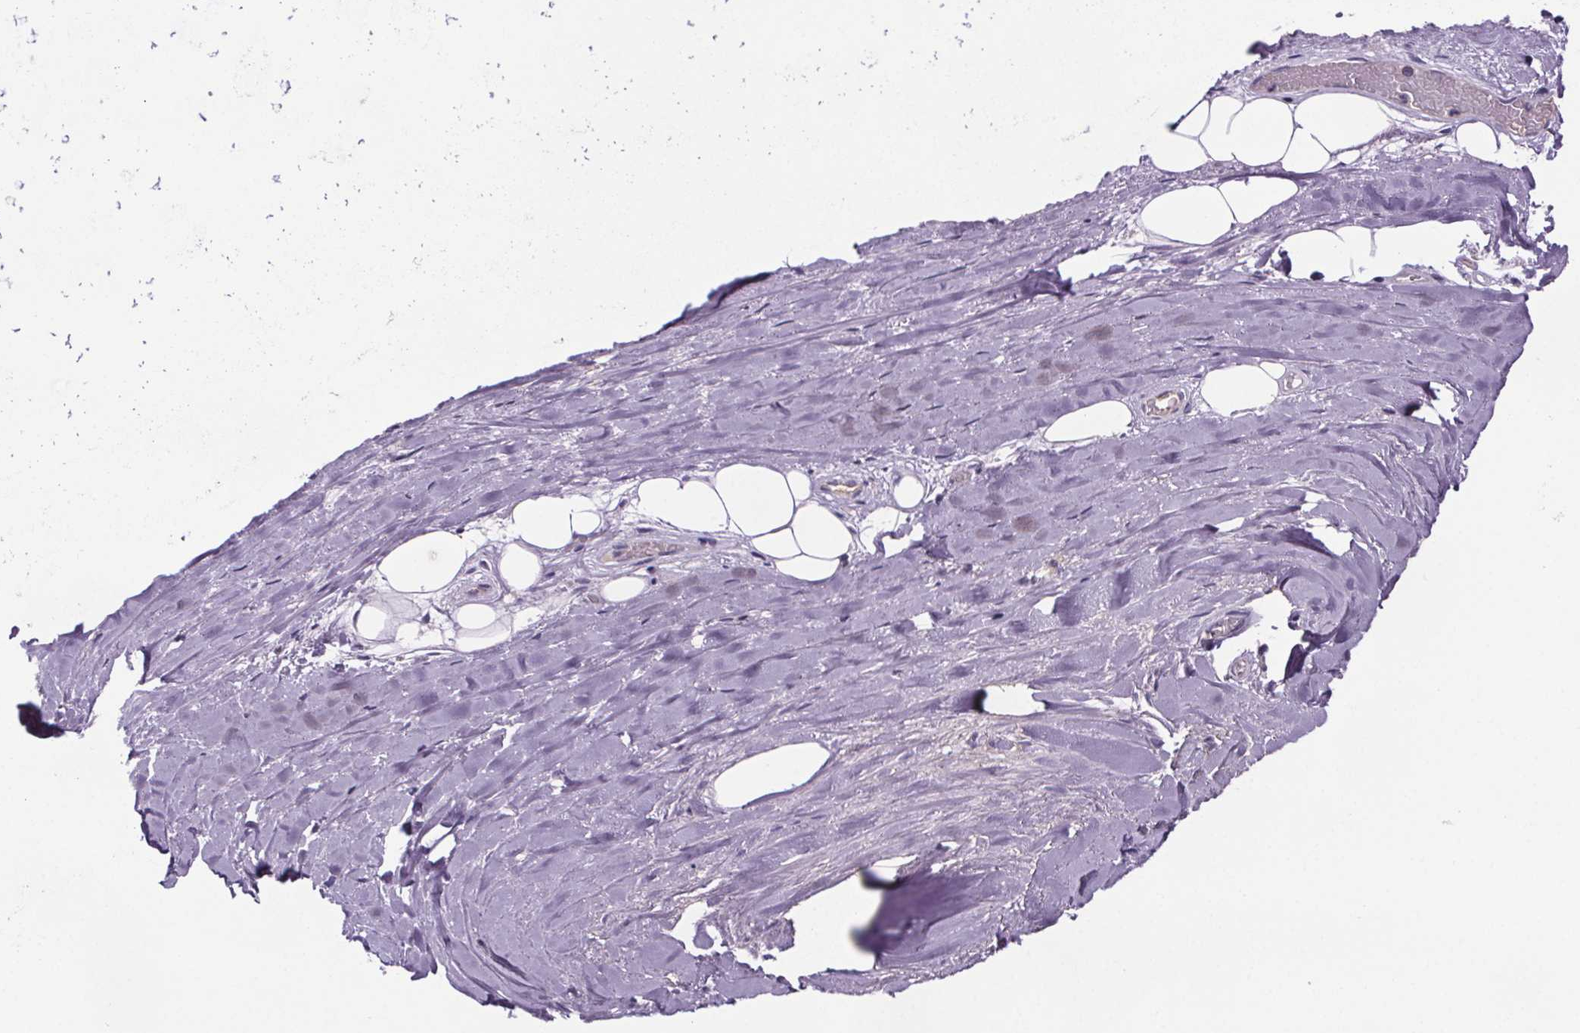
{"staining": {"intensity": "negative", "quantity": "none", "location": "none"}, "tissue": "adipose tissue", "cell_type": "Adipocytes", "image_type": "normal", "snomed": [{"axis": "morphology", "description": "Normal tissue, NOS"}, {"axis": "topography", "description": "Cartilage tissue"}], "caption": "Adipocytes show no significant positivity in benign adipose tissue. (Immunohistochemistry (ihc), brightfield microscopy, high magnification).", "gene": "CUBN", "patient": {"sex": "male", "age": 57}}